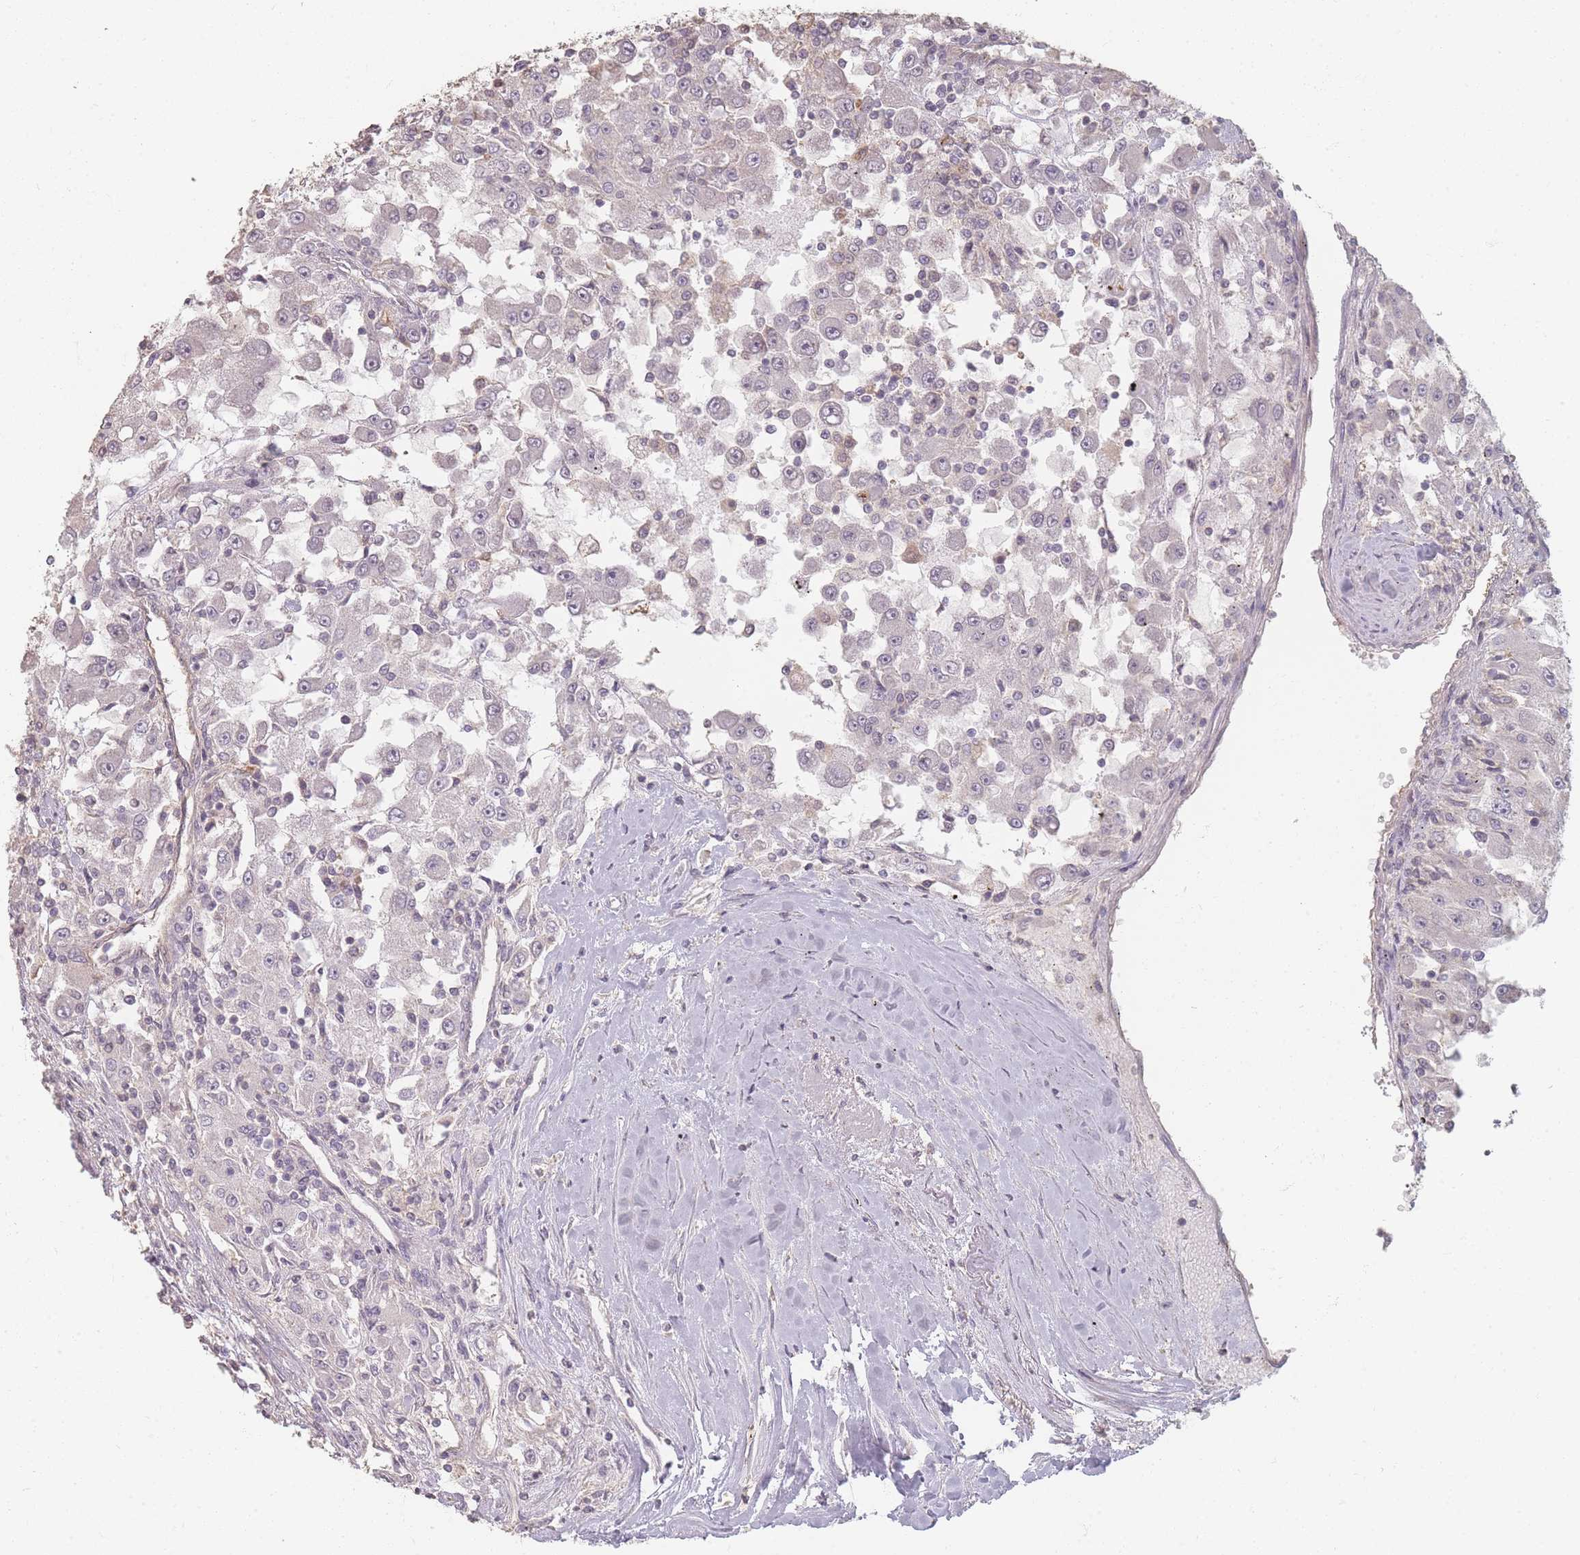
{"staining": {"intensity": "negative", "quantity": "none", "location": "none"}, "tissue": "renal cancer", "cell_type": "Tumor cells", "image_type": "cancer", "snomed": [{"axis": "morphology", "description": "Adenocarcinoma, NOS"}, {"axis": "topography", "description": "Kidney"}], "caption": "IHC micrograph of renal cancer (adenocarcinoma) stained for a protein (brown), which demonstrates no positivity in tumor cells. Nuclei are stained in blue.", "gene": "RFTN1", "patient": {"sex": "female", "age": 67}}